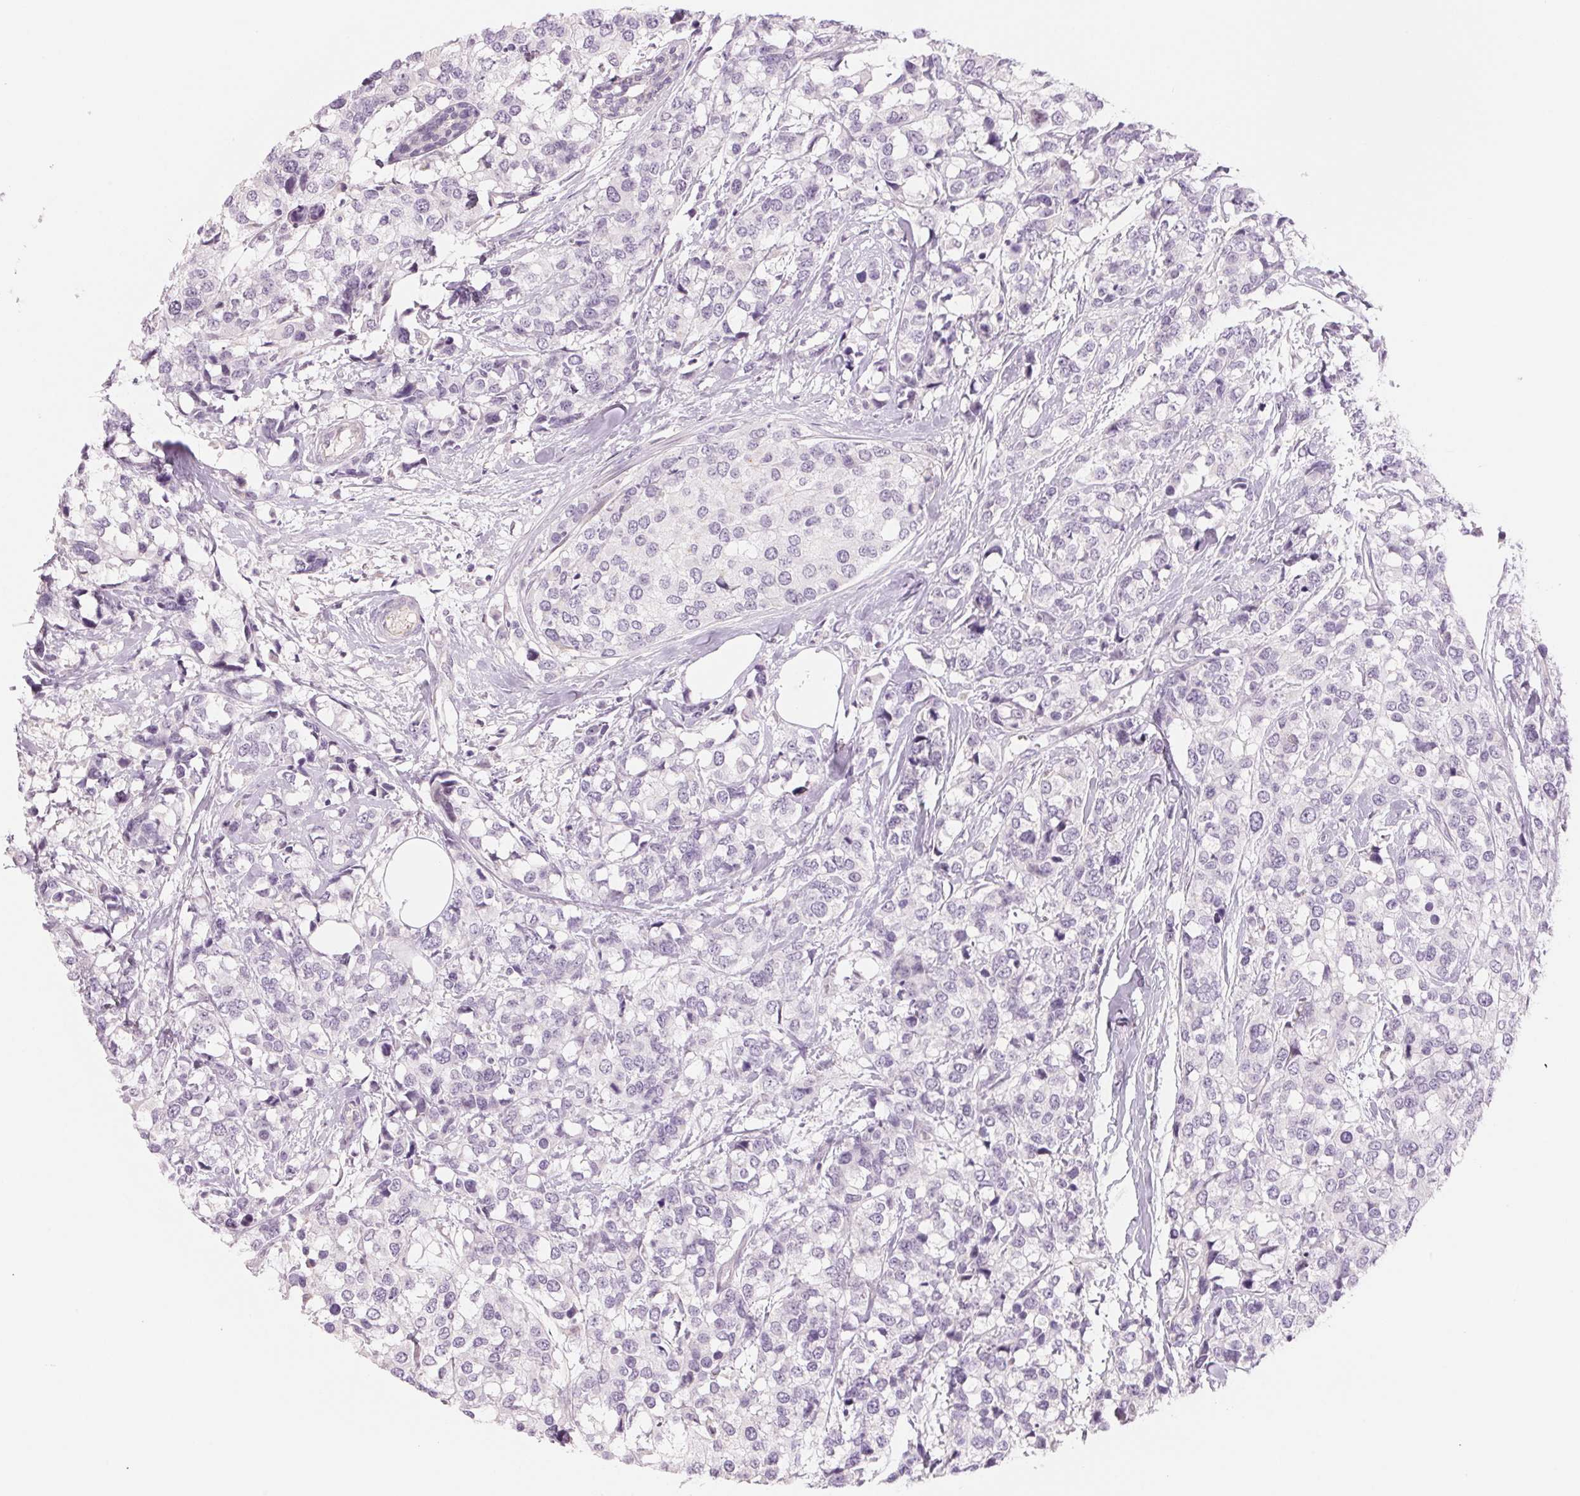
{"staining": {"intensity": "negative", "quantity": "none", "location": "none"}, "tissue": "breast cancer", "cell_type": "Tumor cells", "image_type": "cancer", "snomed": [{"axis": "morphology", "description": "Lobular carcinoma"}, {"axis": "topography", "description": "Breast"}], "caption": "Tumor cells show no significant protein positivity in breast lobular carcinoma.", "gene": "CCDC168", "patient": {"sex": "female", "age": 59}}